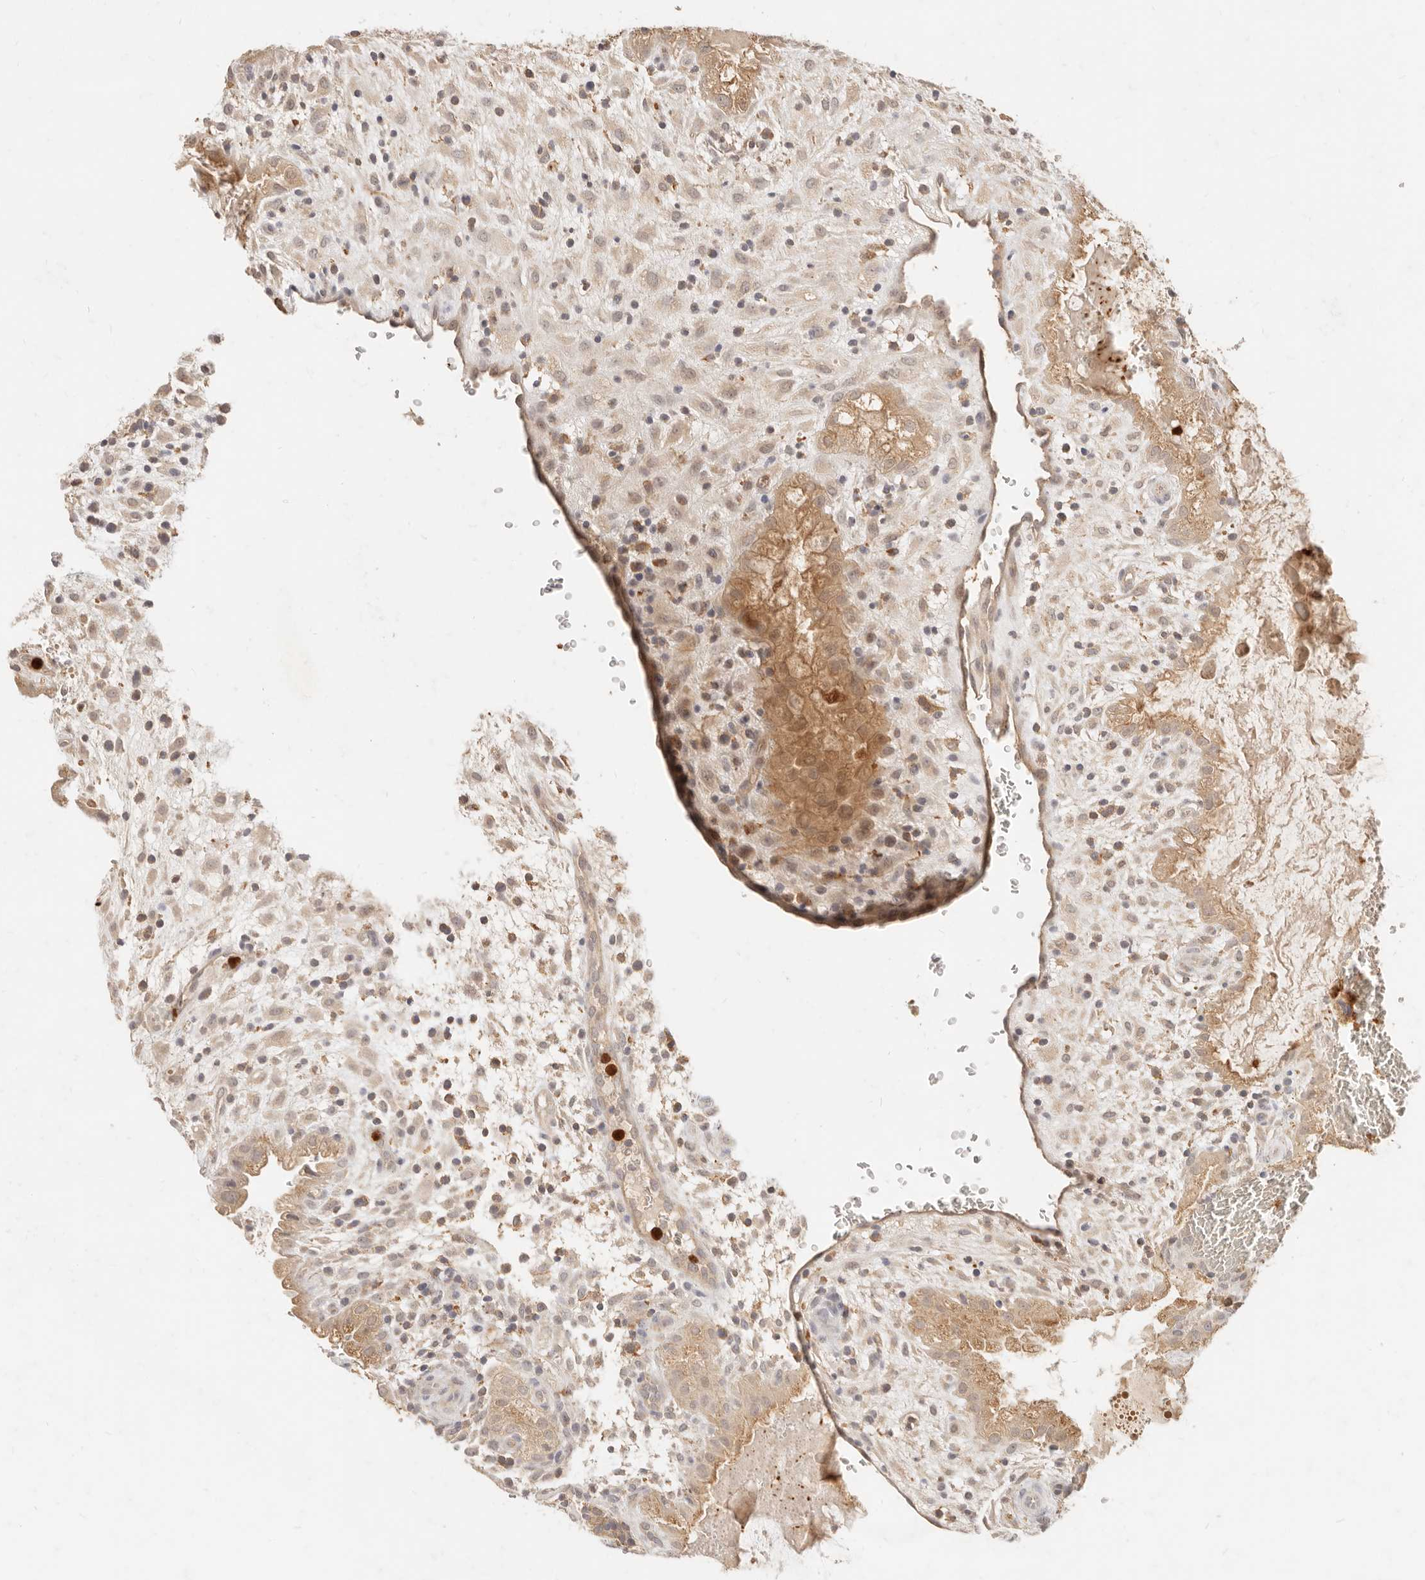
{"staining": {"intensity": "weak", "quantity": "<25%", "location": "cytoplasmic/membranous"}, "tissue": "placenta", "cell_type": "Decidual cells", "image_type": "normal", "snomed": [{"axis": "morphology", "description": "Normal tissue, NOS"}, {"axis": "topography", "description": "Placenta"}], "caption": "This is an immunohistochemistry photomicrograph of unremarkable human placenta. There is no expression in decidual cells.", "gene": "TMTC2", "patient": {"sex": "female", "age": 35}}